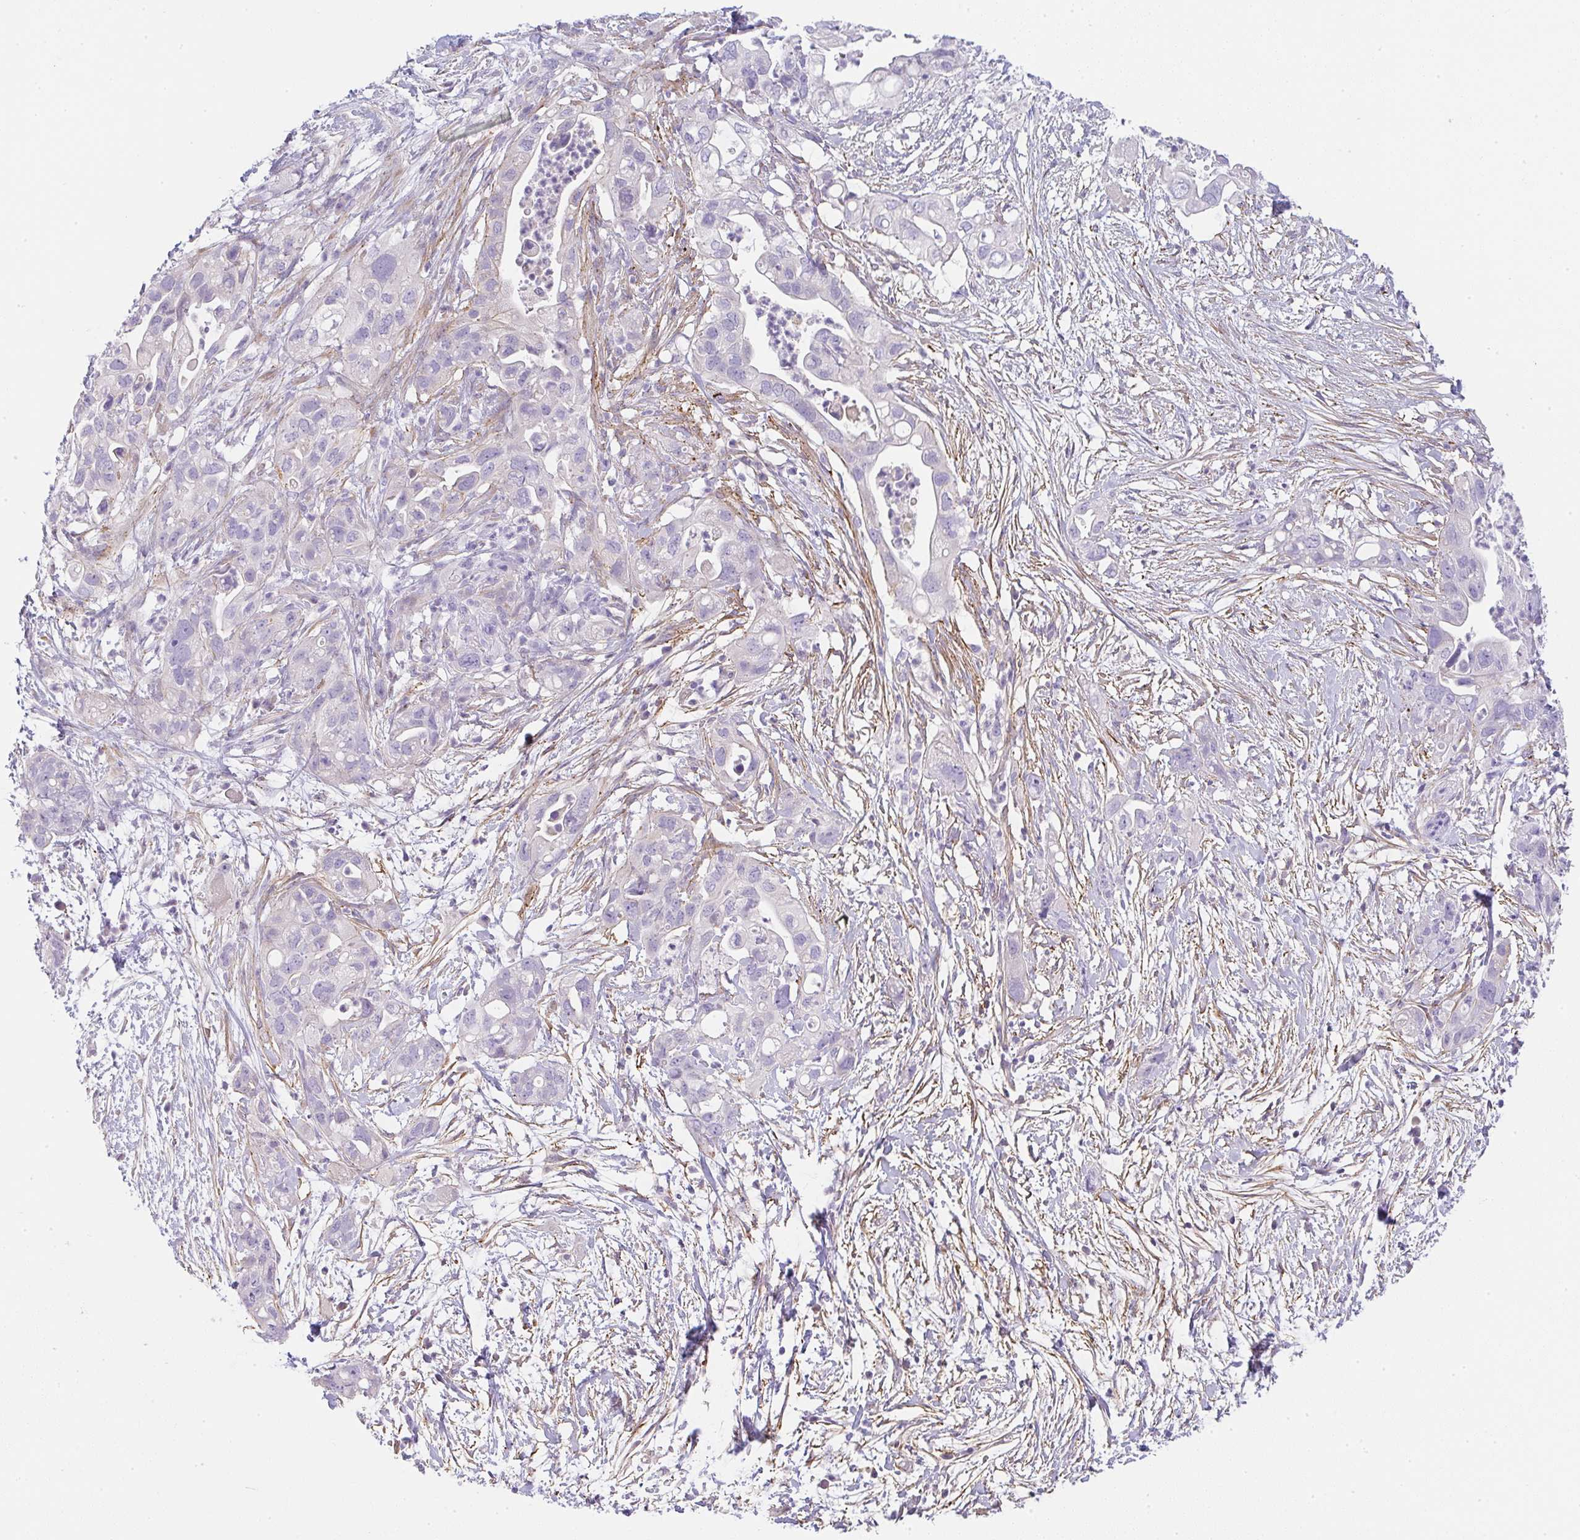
{"staining": {"intensity": "negative", "quantity": "none", "location": "none"}, "tissue": "pancreatic cancer", "cell_type": "Tumor cells", "image_type": "cancer", "snomed": [{"axis": "morphology", "description": "Adenocarcinoma, NOS"}, {"axis": "topography", "description": "Pancreas"}], "caption": "The immunohistochemistry (IHC) photomicrograph has no significant staining in tumor cells of pancreatic cancer tissue.", "gene": "LPAR4", "patient": {"sex": "female", "age": 72}}